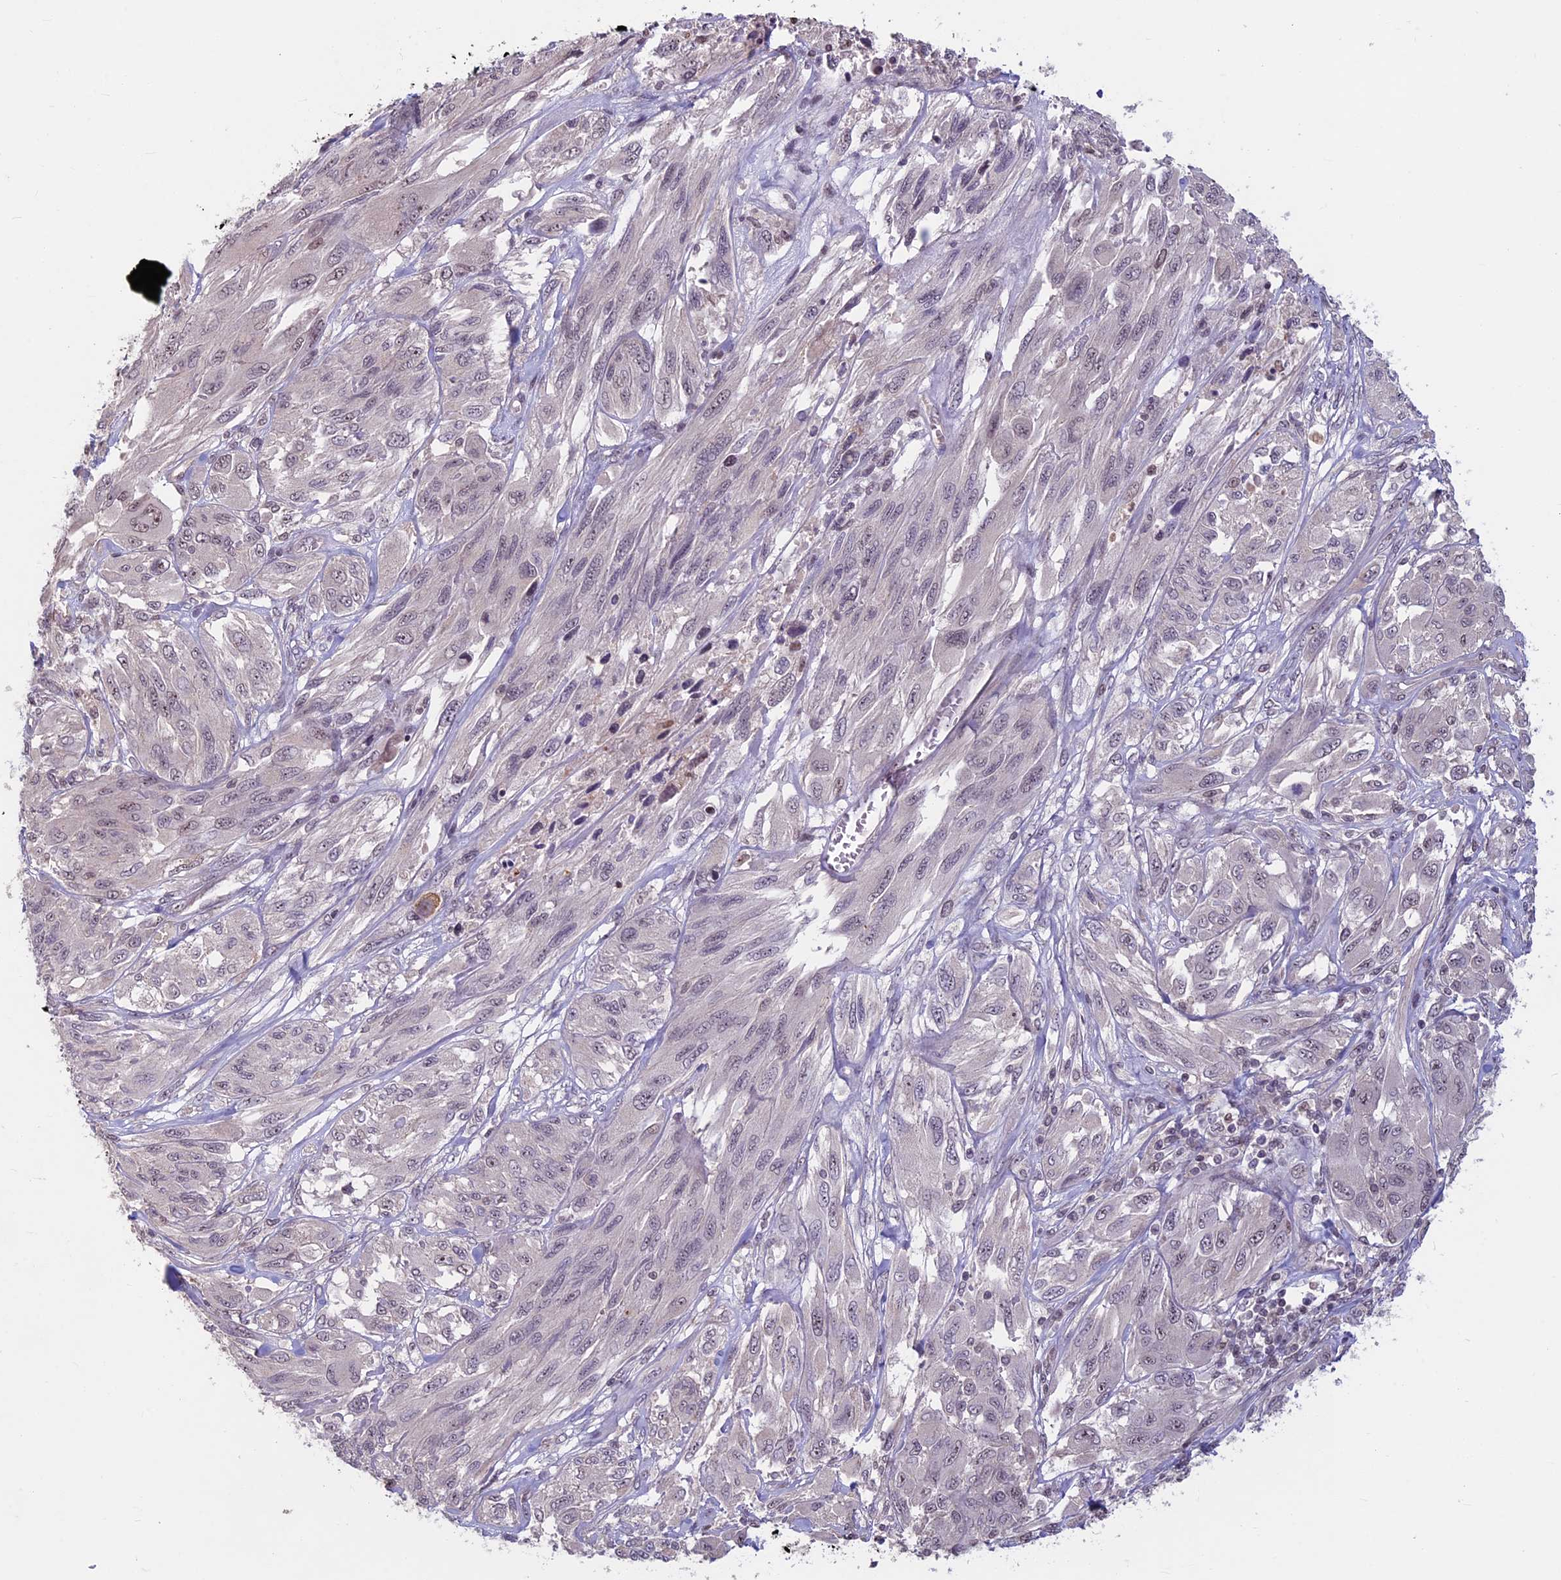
{"staining": {"intensity": "weak", "quantity": "25%-75%", "location": "nuclear"}, "tissue": "melanoma", "cell_type": "Tumor cells", "image_type": "cancer", "snomed": [{"axis": "morphology", "description": "Malignant melanoma, NOS"}, {"axis": "topography", "description": "Skin"}], "caption": "The image displays a brown stain indicating the presence of a protein in the nuclear of tumor cells in malignant melanoma.", "gene": "SPIRE1", "patient": {"sex": "female", "age": 91}}